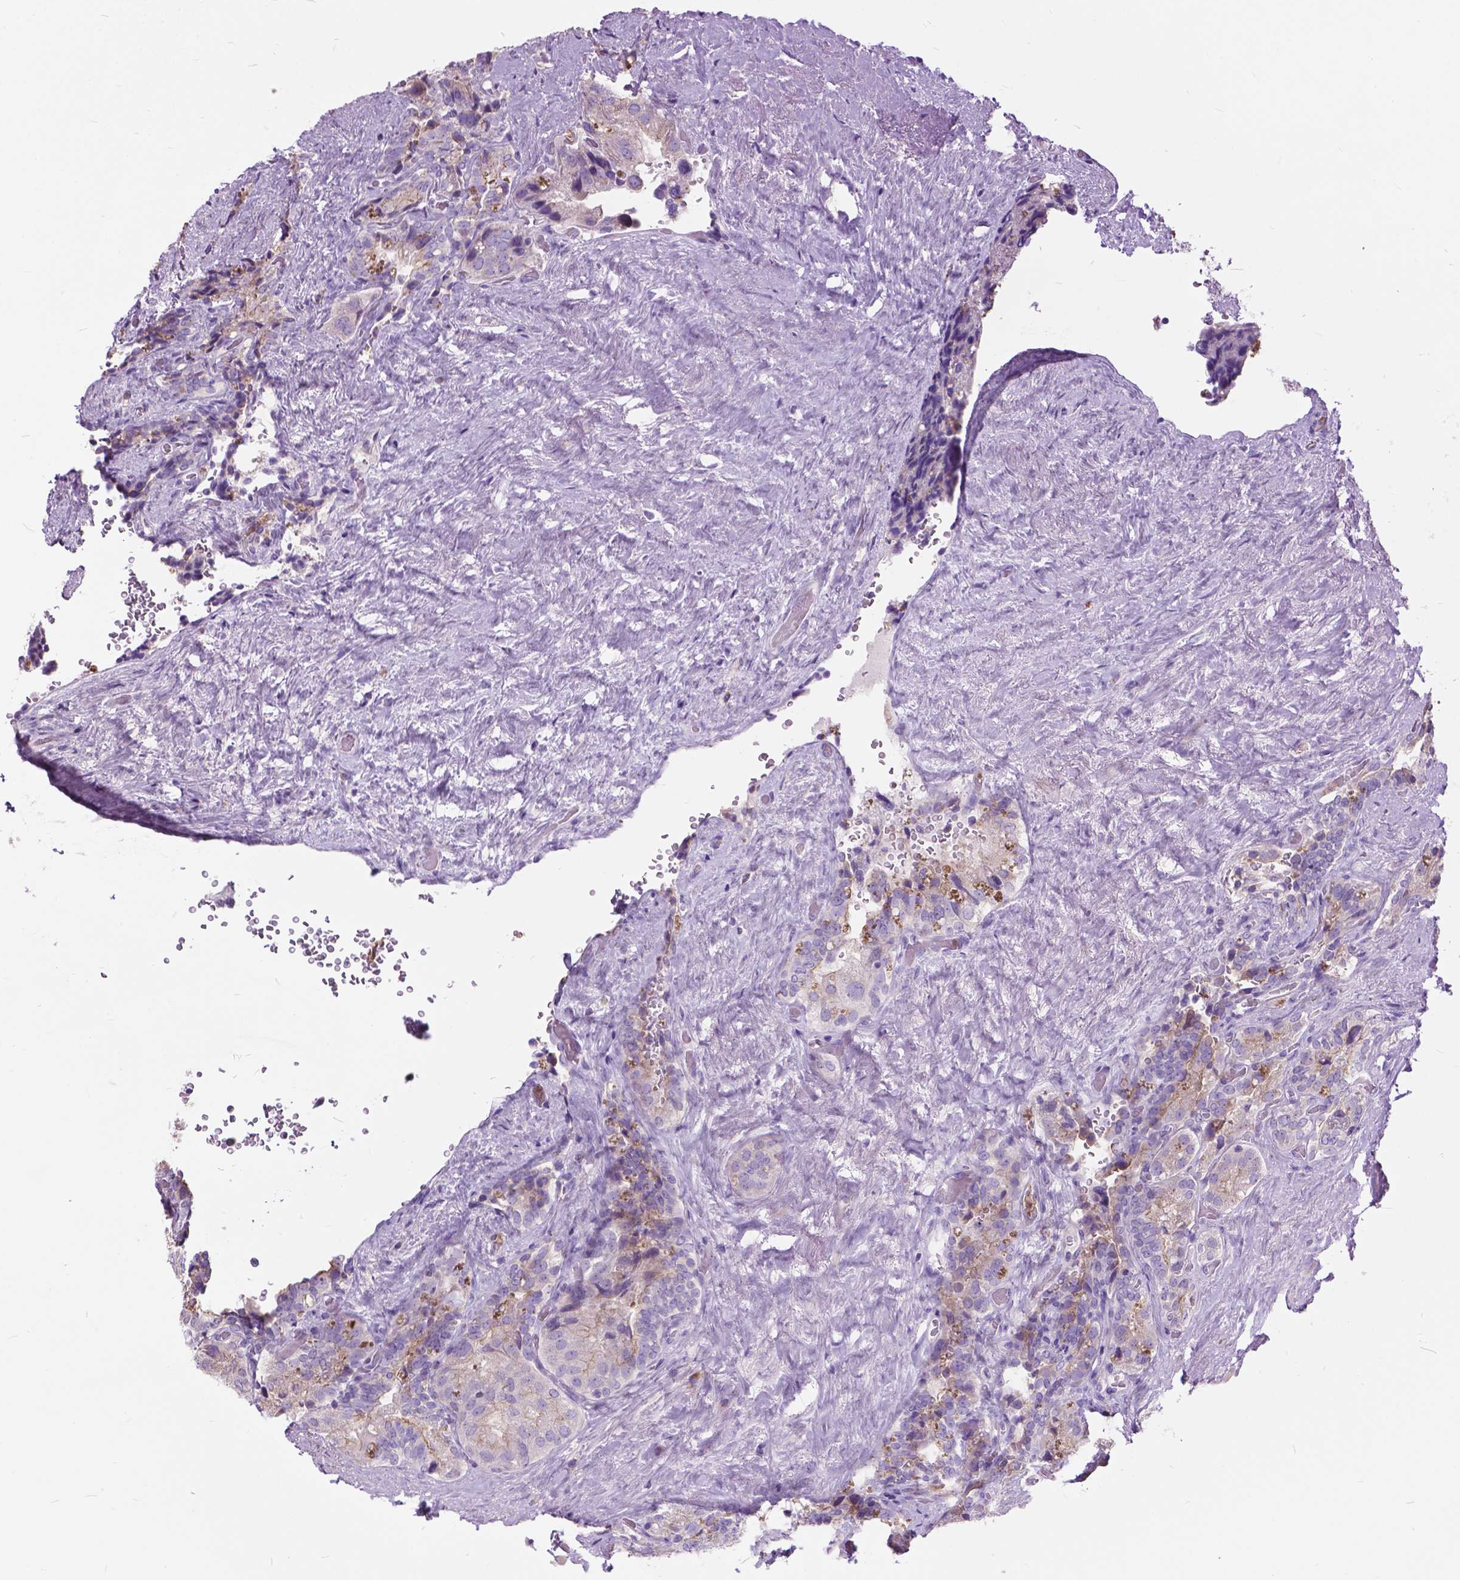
{"staining": {"intensity": "moderate", "quantity": "<25%", "location": "cytoplasmic/membranous"}, "tissue": "seminal vesicle", "cell_type": "Glandular cells", "image_type": "normal", "snomed": [{"axis": "morphology", "description": "Normal tissue, NOS"}, {"axis": "topography", "description": "Seminal veicle"}], "caption": "Immunohistochemical staining of normal seminal vesicle reveals low levels of moderate cytoplasmic/membranous expression in approximately <25% of glandular cells. The staining is performed using DAB (3,3'-diaminobenzidine) brown chromogen to label protein expression. The nuclei are counter-stained blue using hematoxylin.", "gene": "PRR35", "patient": {"sex": "male", "age": 69}}